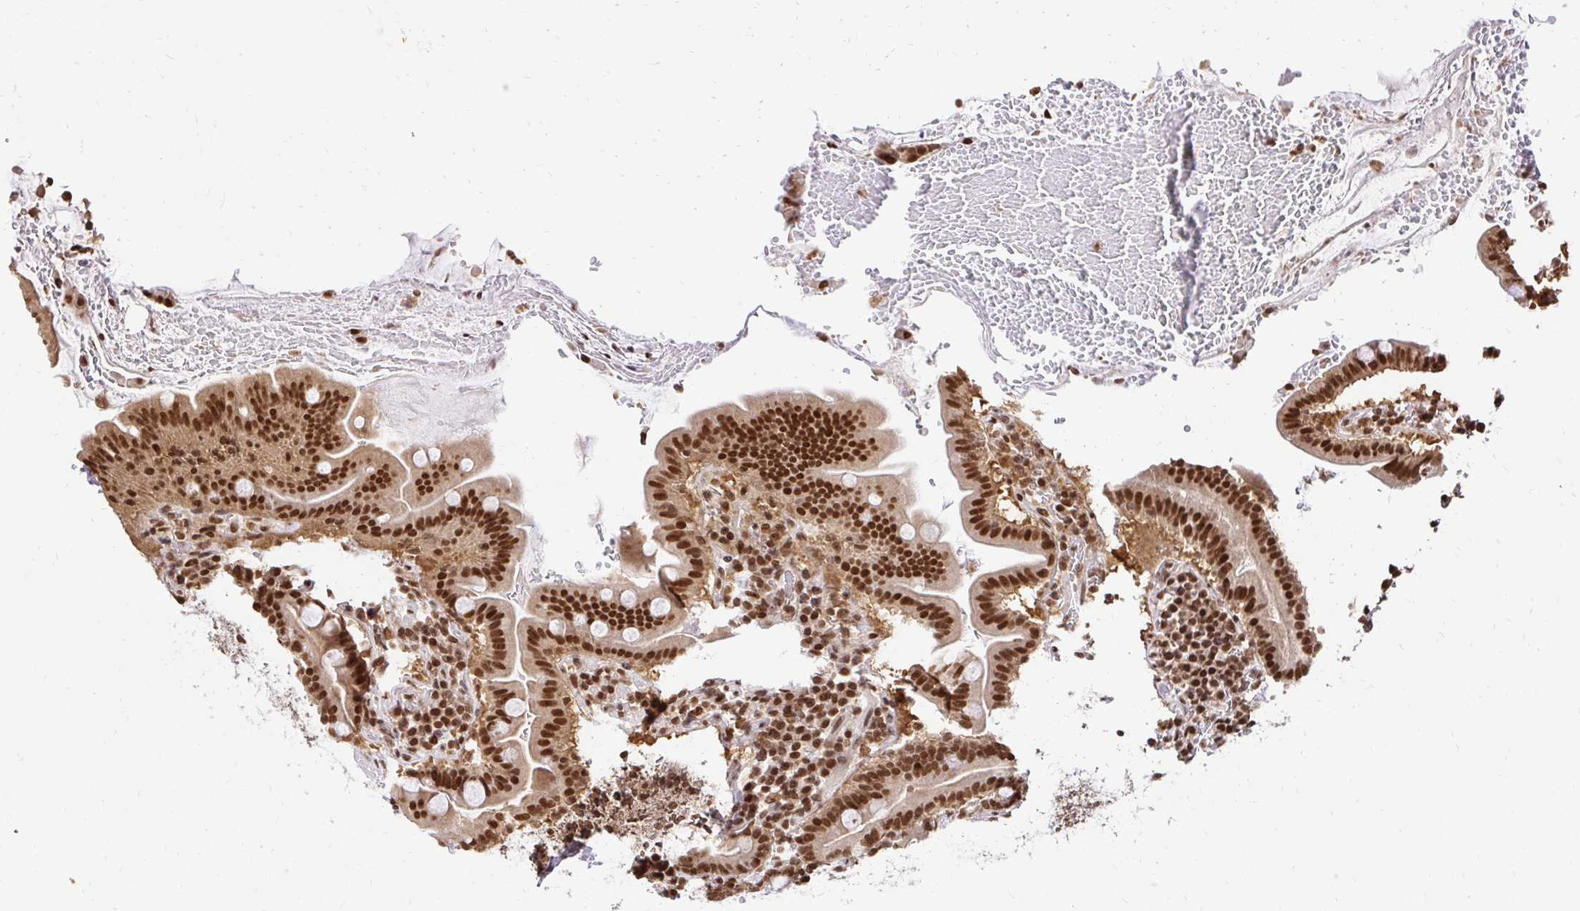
{"staining": {"intensity": "strong", "quantity": ">75%", "location": "nuclear"}, "tissue": "small intestine", "cell_type": "Glandular cells", "image_type": "normal", "snomed": [{"axis": "morphology", "description": "Normal tissue, NOS"}, {"axis": "topography", "description": "Small intestine"}], "caption": "Glandular cells display high levels of strong nuclear staining in about >75% of cells in normal small intestine. Nuclei are stained in blue.", "gene": "GLYR1", "patient": {"sex": "male", "age": 26}}